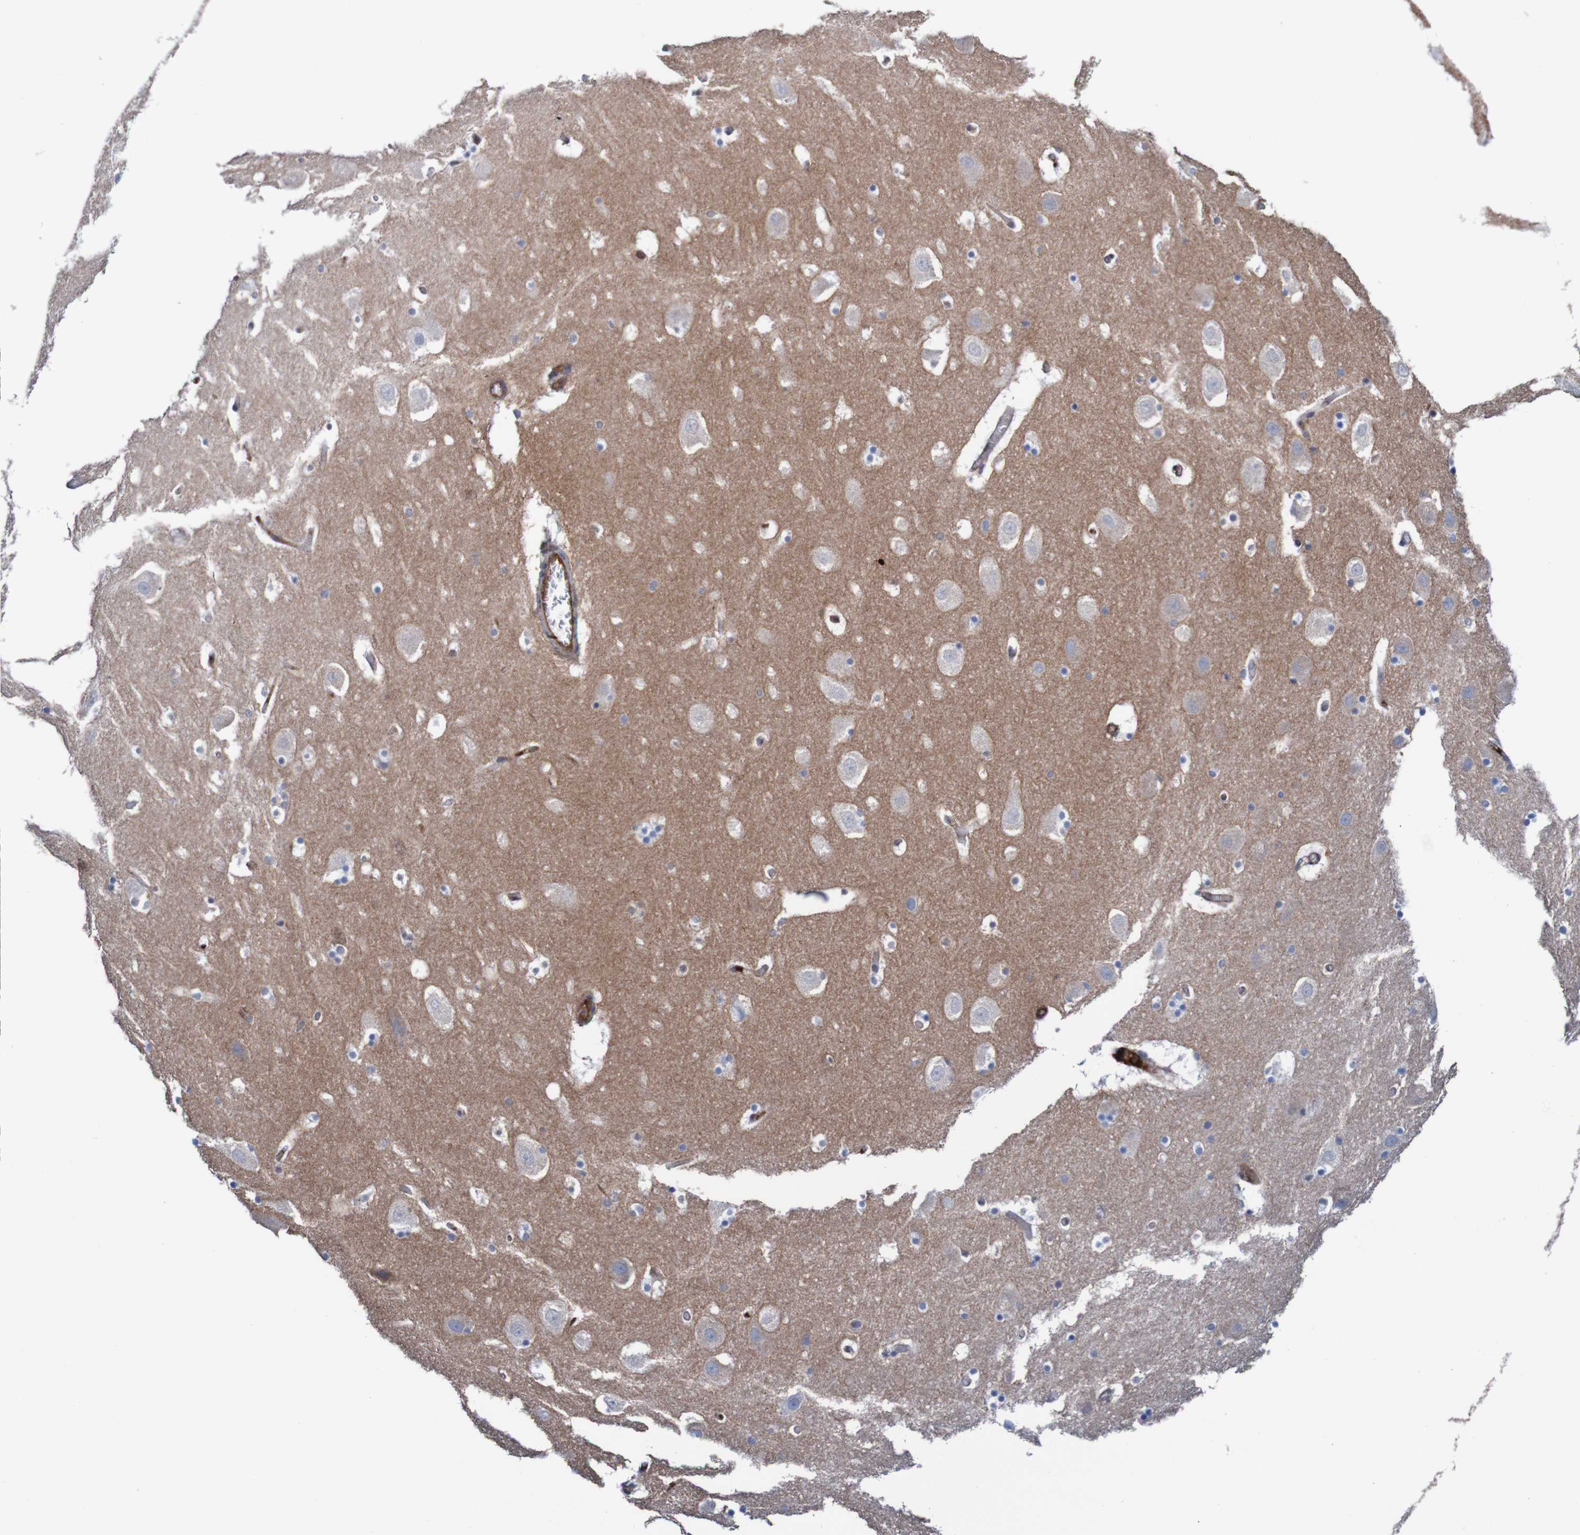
{"staining": {"intensity": "negative", "quantity": "none", "location": "none"}, "tissue": "hippocampus", "cell_type": "Glial cells", "image_type": "normal", "snomed": [{"axis": "morphology", "description": "Normal tissue, NOS"}, {"axis": "topography", "description": "Hippocampus"}], "caption": "Glial cells show no significant protein expression in benign hippocampus. Nuclei are stained in blue.", "gene": "RIGI", "patient": {"sex": "male", "age": 45}}